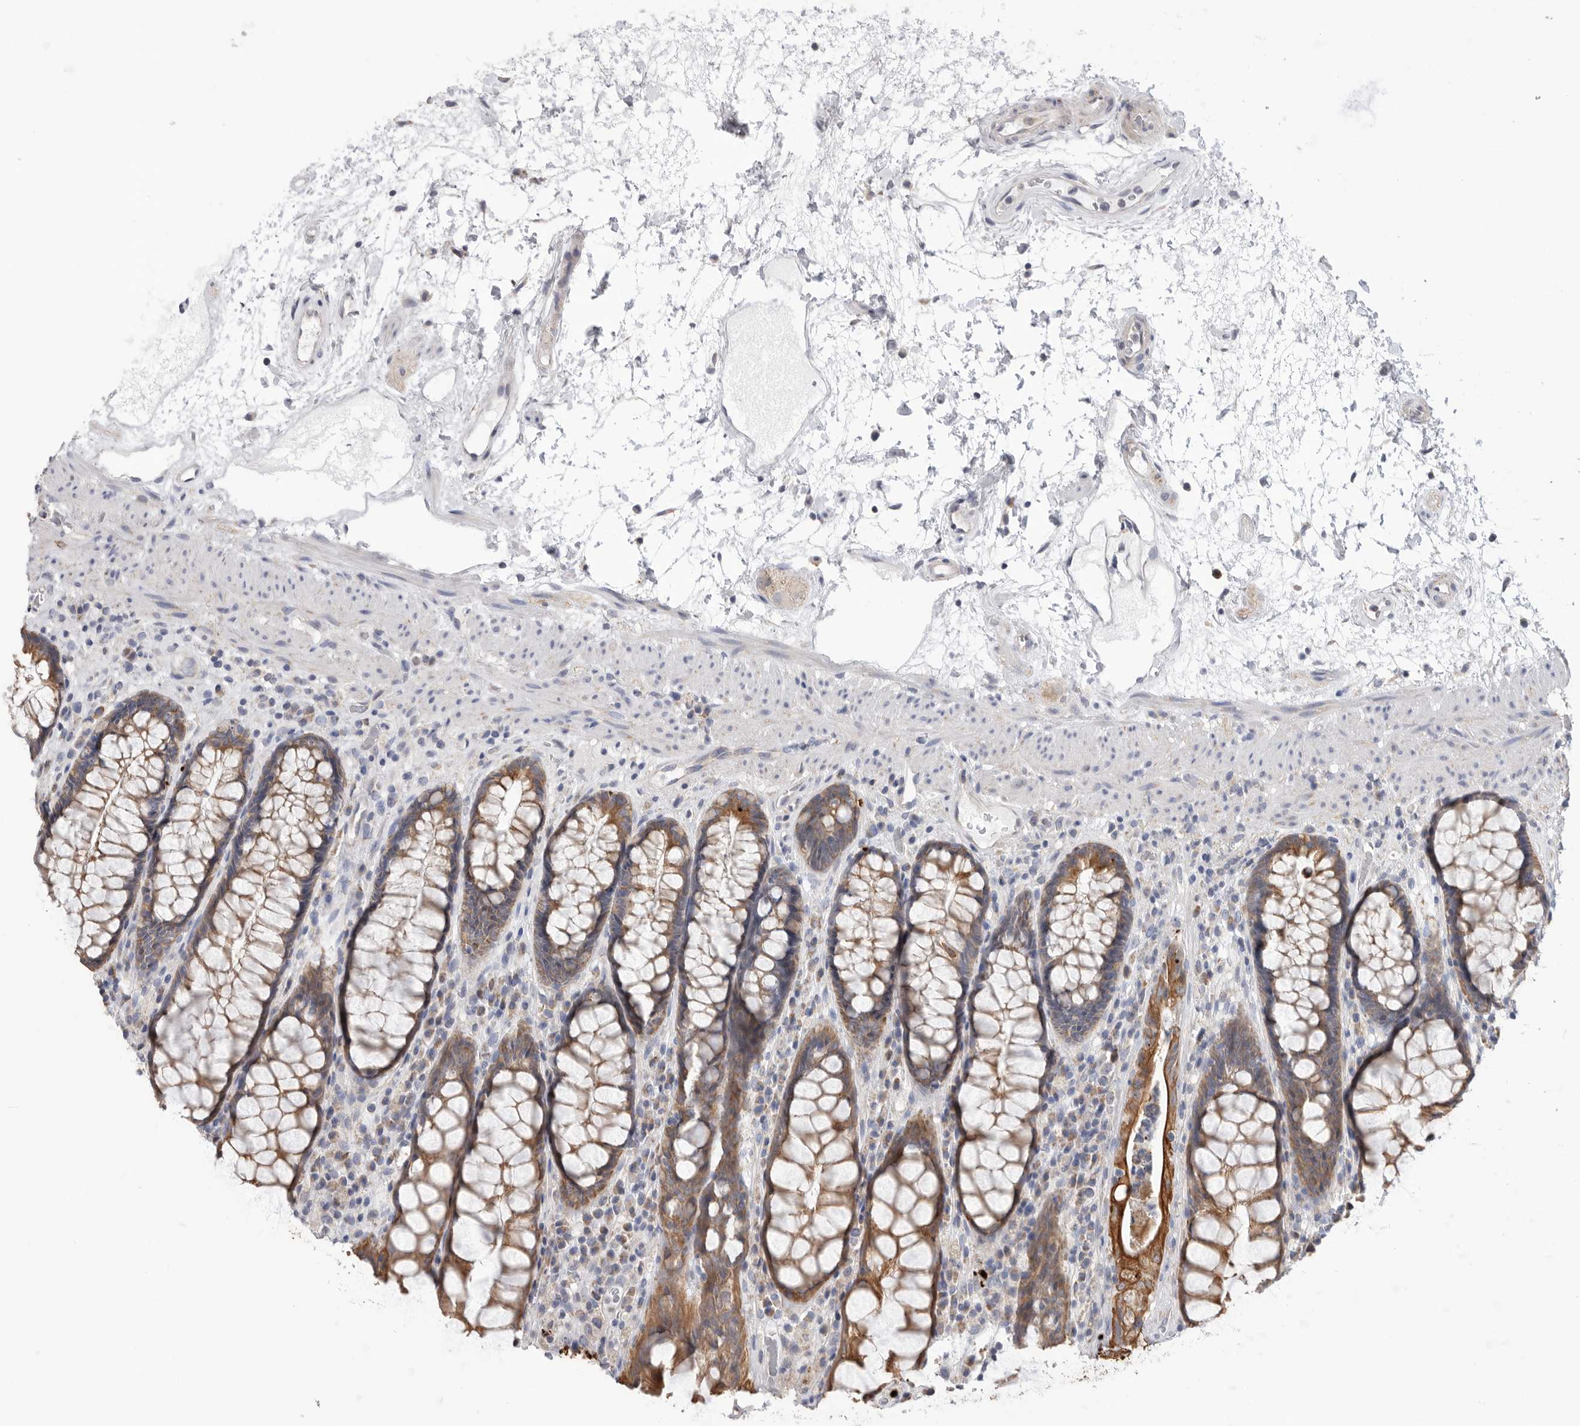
{"staining": {"intensity": "strong", "quantity": ">75%", "location": "cytoplasmic/membranous"}, "tissue": "rectum", "cell_type": "Glandular cells", "image_type": "normal", "snomed": [{"axis": "morphology", "description": "Normal tissue, NOS"}, {"axis": "topography", "description": "Rectum"}], "caption": "Glandular cells show high levels of strong cytoplasmic/membranous expression in about >75% of cells in benign rectum.", "gene": "MTFR1L", "patient": {"sex": "male", "age": 64}}